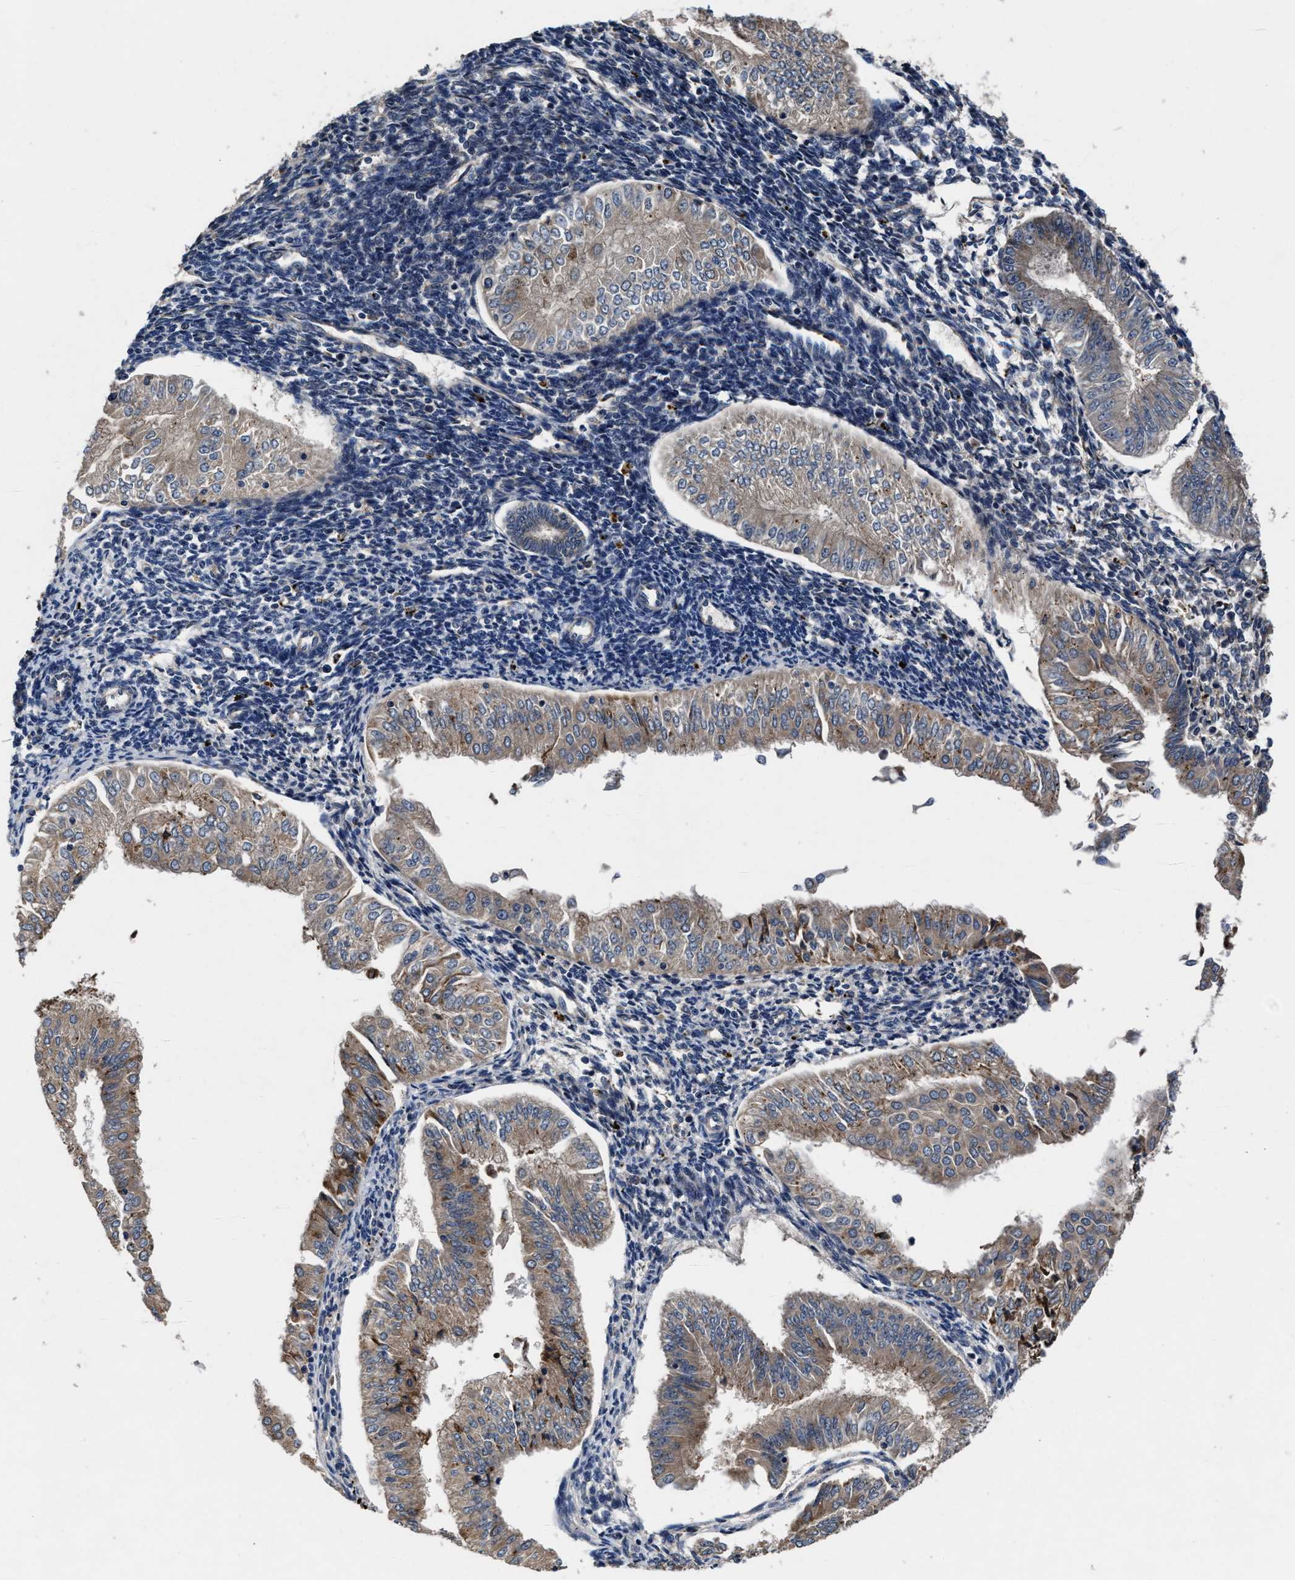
{"staining": {"intensity": "moderate", "quantity": ">75%", "location": "cytoplasmic/membranous"}, "tissue": "endometrial cancer", "cell_type": "Tumor cells", "image_type": "cancer", "snomed": [{"axis": "morphology", "description": "Normal tissue, NOS"}, {"axis": "morphology", "description": "Adenocarcinoma, NOS"}, {"axis": "topography", "description": "Endometrium"}], "caption": "Protein expression analysis of adenocarcinoma (endometrial) demonstrates moderate cytoplasmic/membranous staining in about >75% of tumor cells. (brown staining indicates protein expression, while blue staining denotes nuclei).", "gene": "TMEM53", "patient": {"sex": "female", "age": 53}}